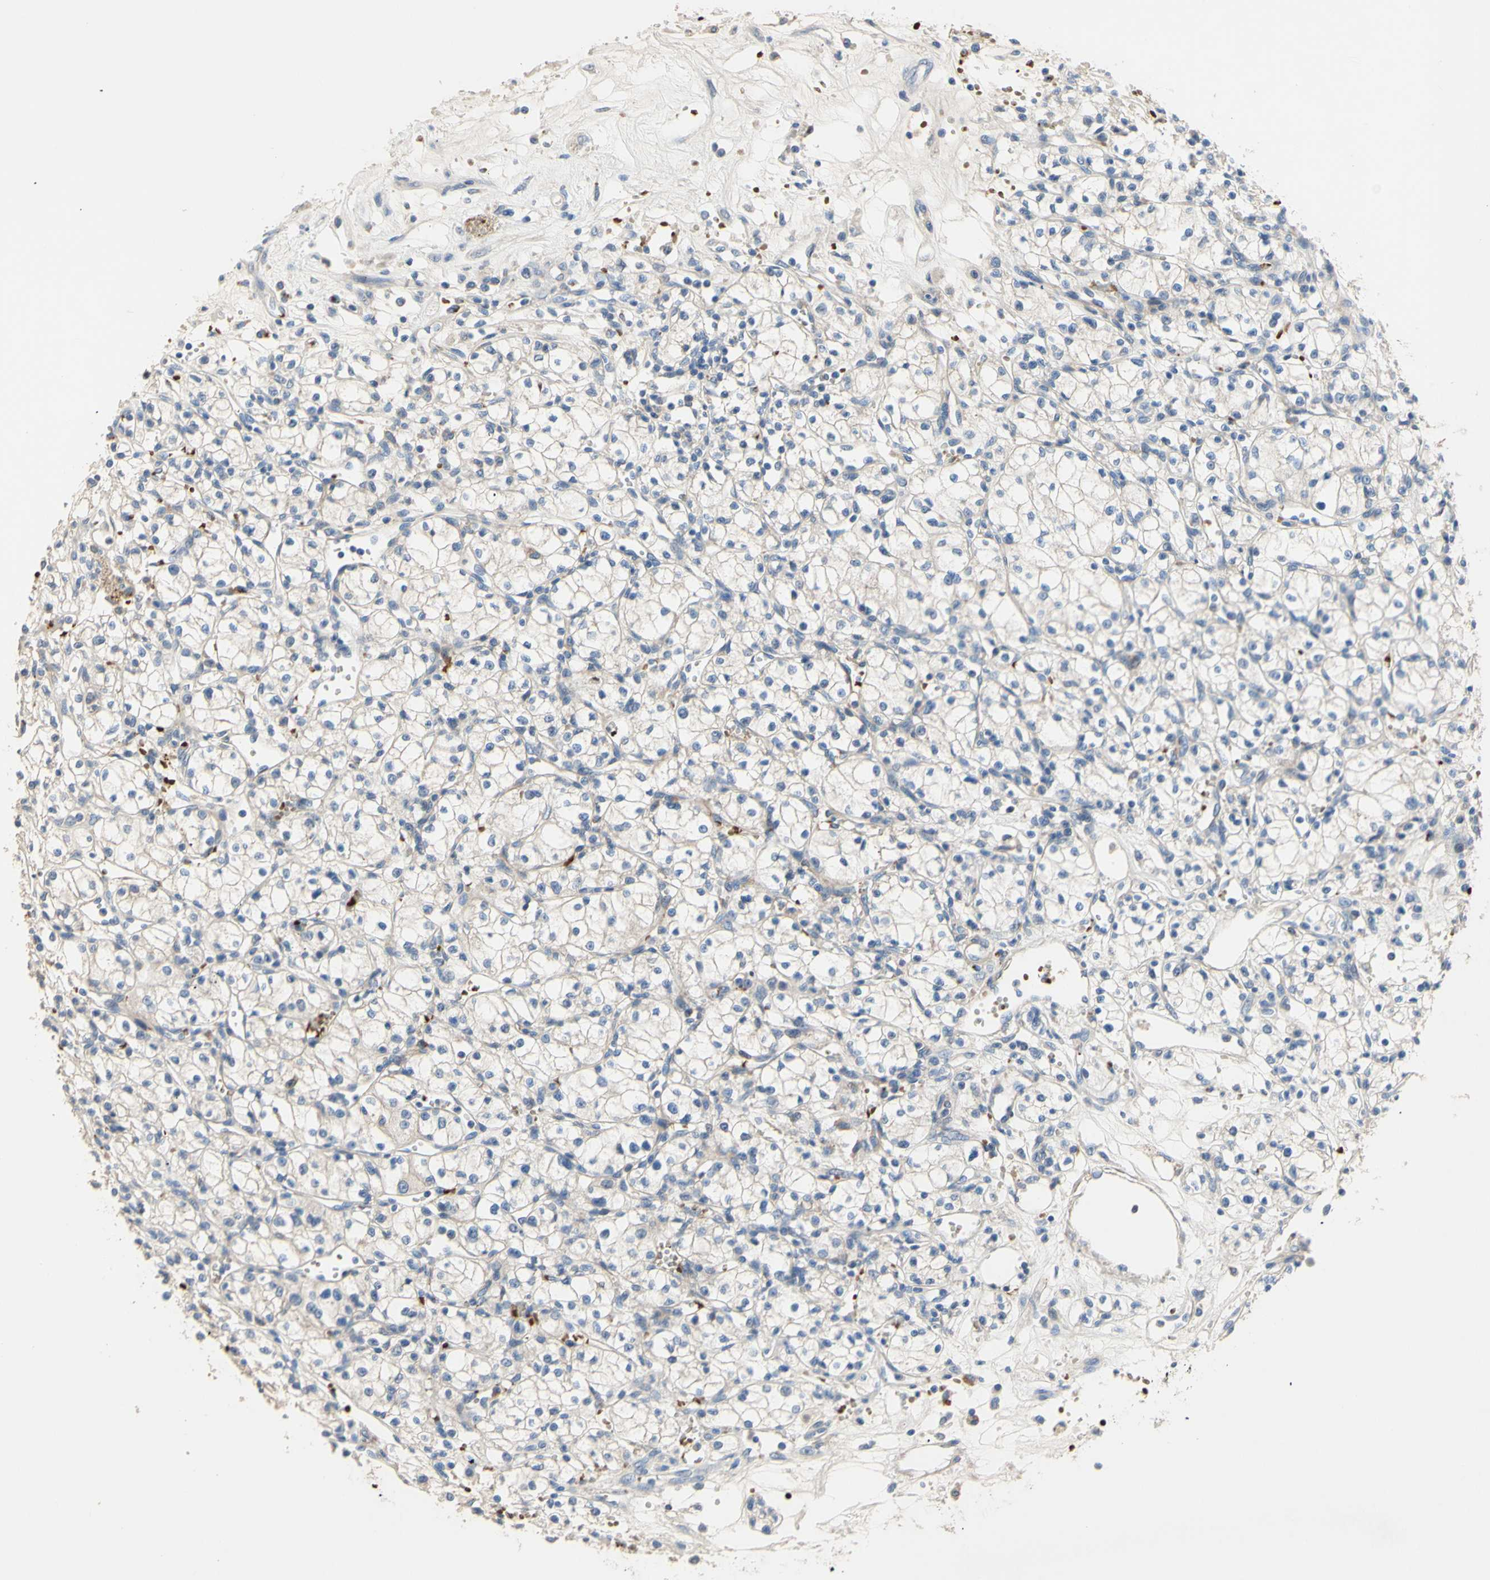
{"staining": {"intensity": "negative", "quantity": "none", "location": "none"}, "tissue": "renal cancer", "cell_type": "Tumor cells", "image_type": "cancer", "snomed": [{"axis": "morphology", "description": "Normal tissue, NOS"}, {"axis": "morphology", "description": "Adenocarcinoma, NOS"}, {"axis": "topography", "description": "Kidney"}], "caption": "IHC image of adenocarcinoma (renal) stained for a protein (brown), which demonstrates no positivity in tumor cells.", "gene": "CDON", "patient": {"sex": "male", "age": 59}}